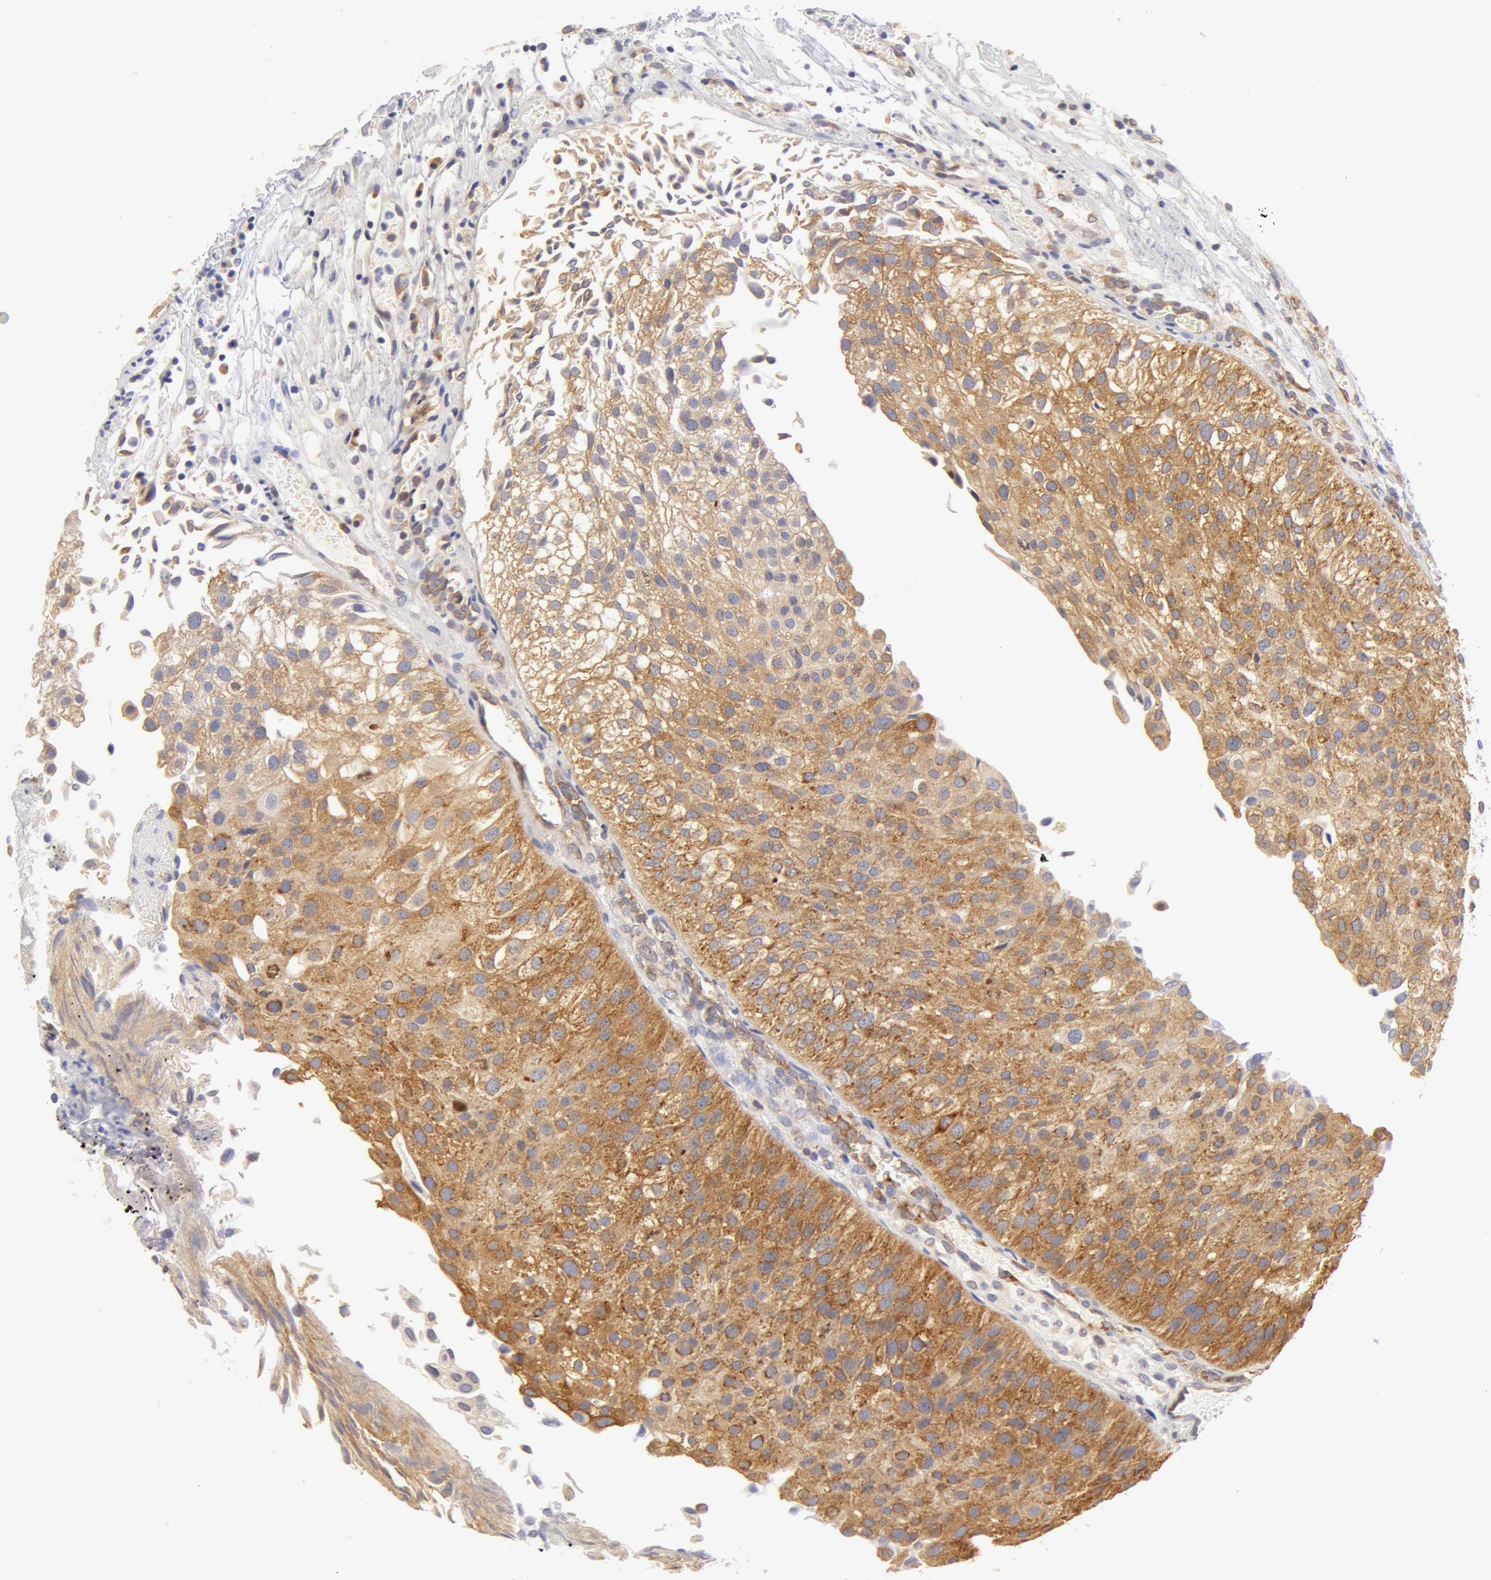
{"staining": {"intensity": "weak", "quantity": ">75%", "location": "cytoplasmic/membranous"}, "tissue": "urothelial cancer", "cell_type": "Tumor cells", "image_type": "cancer", "snomed": [{"axis": "morphology", "description": "Urothelial carcinoma, Low grade"}, {"axis": "topography", "description": "Urinary bladder"}], "caption": "IHC photomicrograph of neoplastic tissue: urothelial carcinoma (low-grade) stained using immunohistochemistry shows low levels of weak protein expression localized specifically in the cytoplasmic/membranous of tumor cells, appearing as a cytoplasmic/membranous brown color.", "gene": "DDX3Y", "patient": {"sex": "female", "age": 89}}